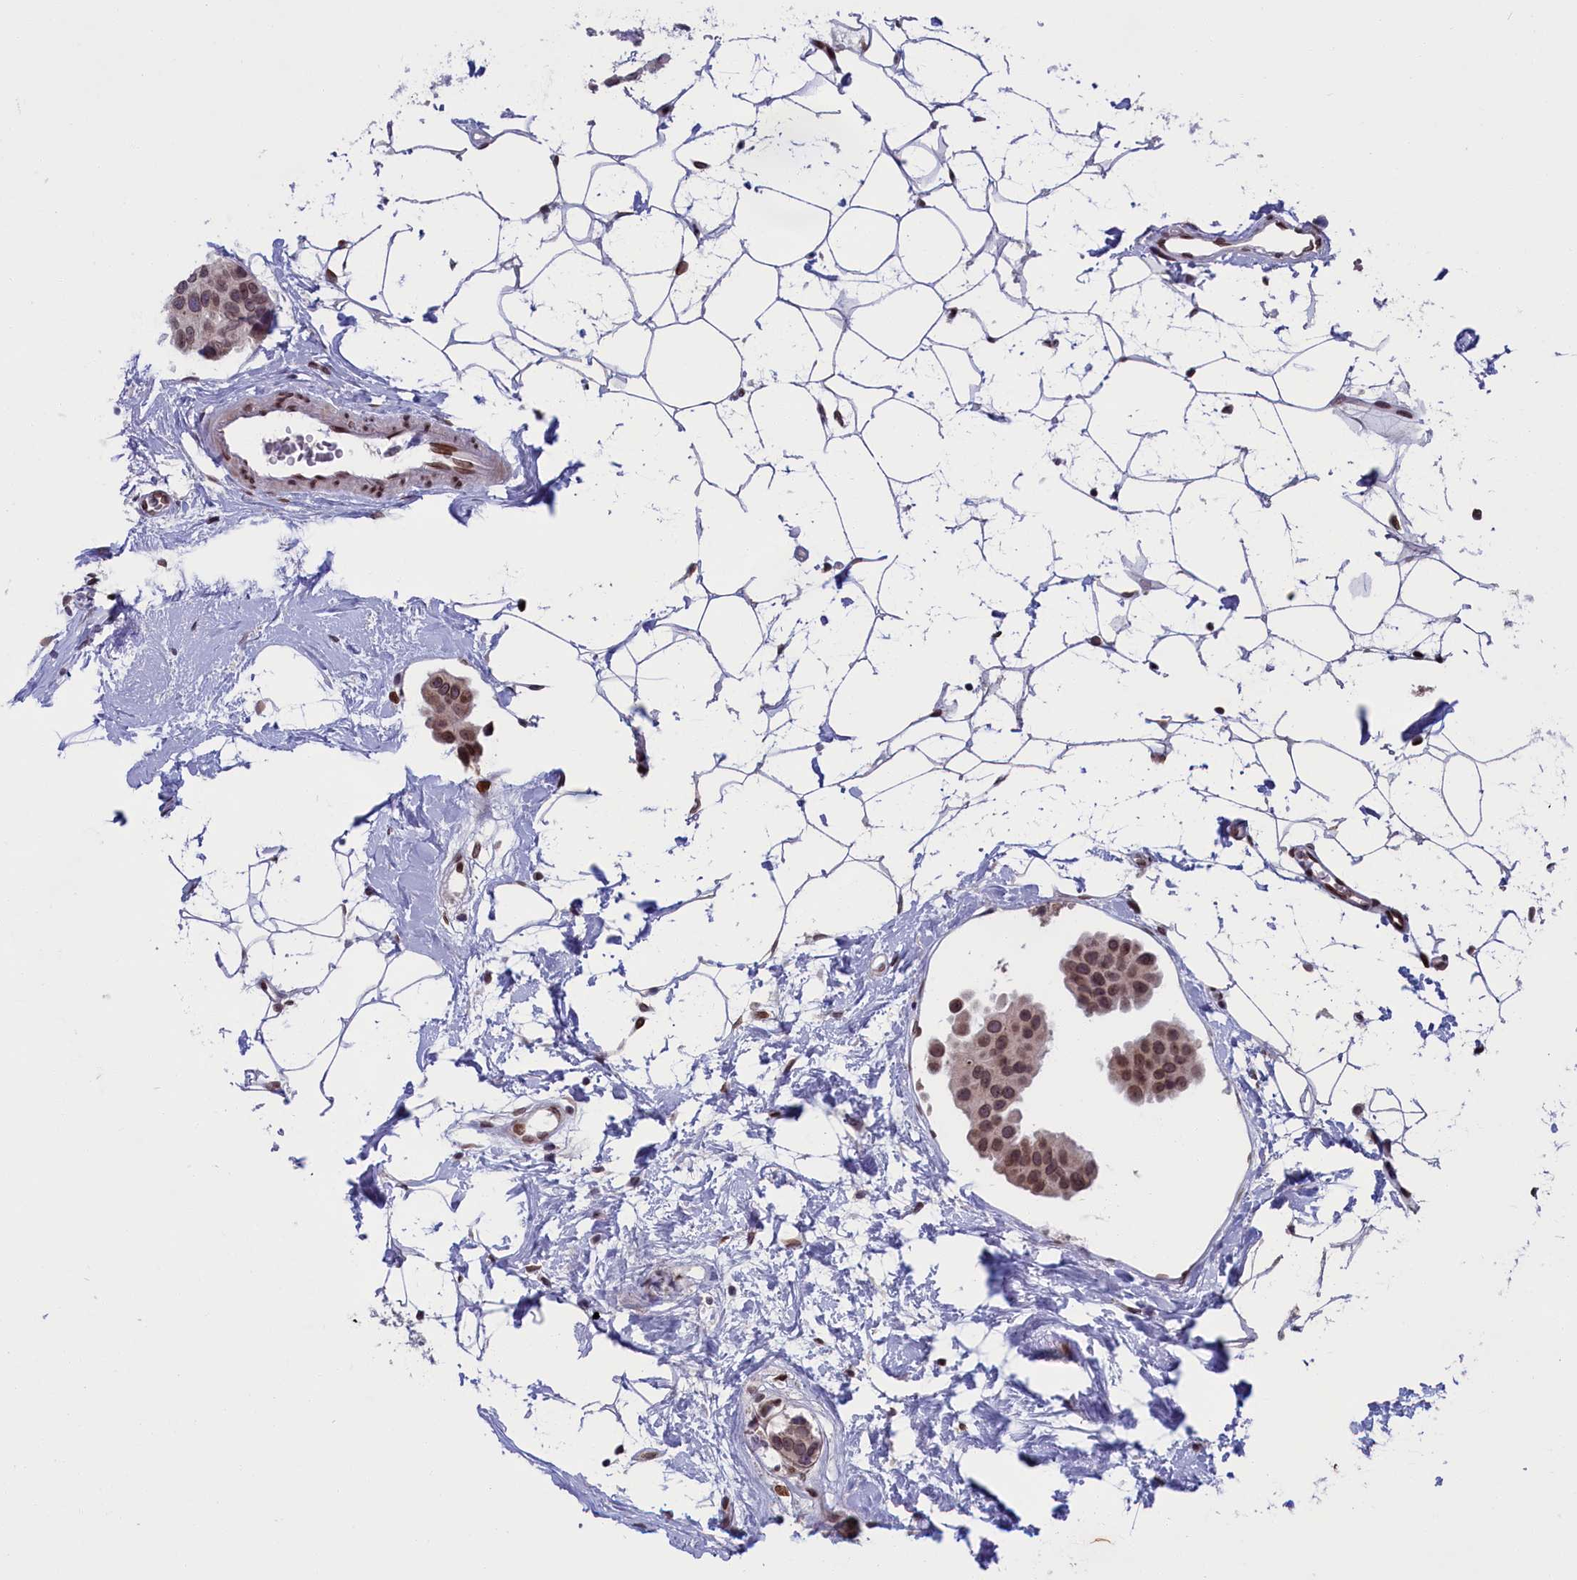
{"staining": {"intensity": "moderate", "quantity": ">75%", "location": "cytoplasmic/membranous,nuclear"}, "tissue": "breast cancer", "cell_type": "Tumor cells", "image_type": "cancer", "snomed": [{"axis": "morphology", "description": "Normal tissue, NOS"}, {"axis": "morphology", "description": "Duct carcinoma"}, {"axis": "topography", "description": "Breast"}], "caption": "Immunohistochemical staining of breast cancer displays moderate cytoplasmic/membranous and nuclear protein expression in approximately >75% of tumor cells. (Stains: DAB (3,3'-diaminobenzidine) in brown, nuclei in blue, Microscopy: brightfield microscopy at high magnification).", "gene": "GPSM1", "patient": {"sex": "female", "age": 39}}